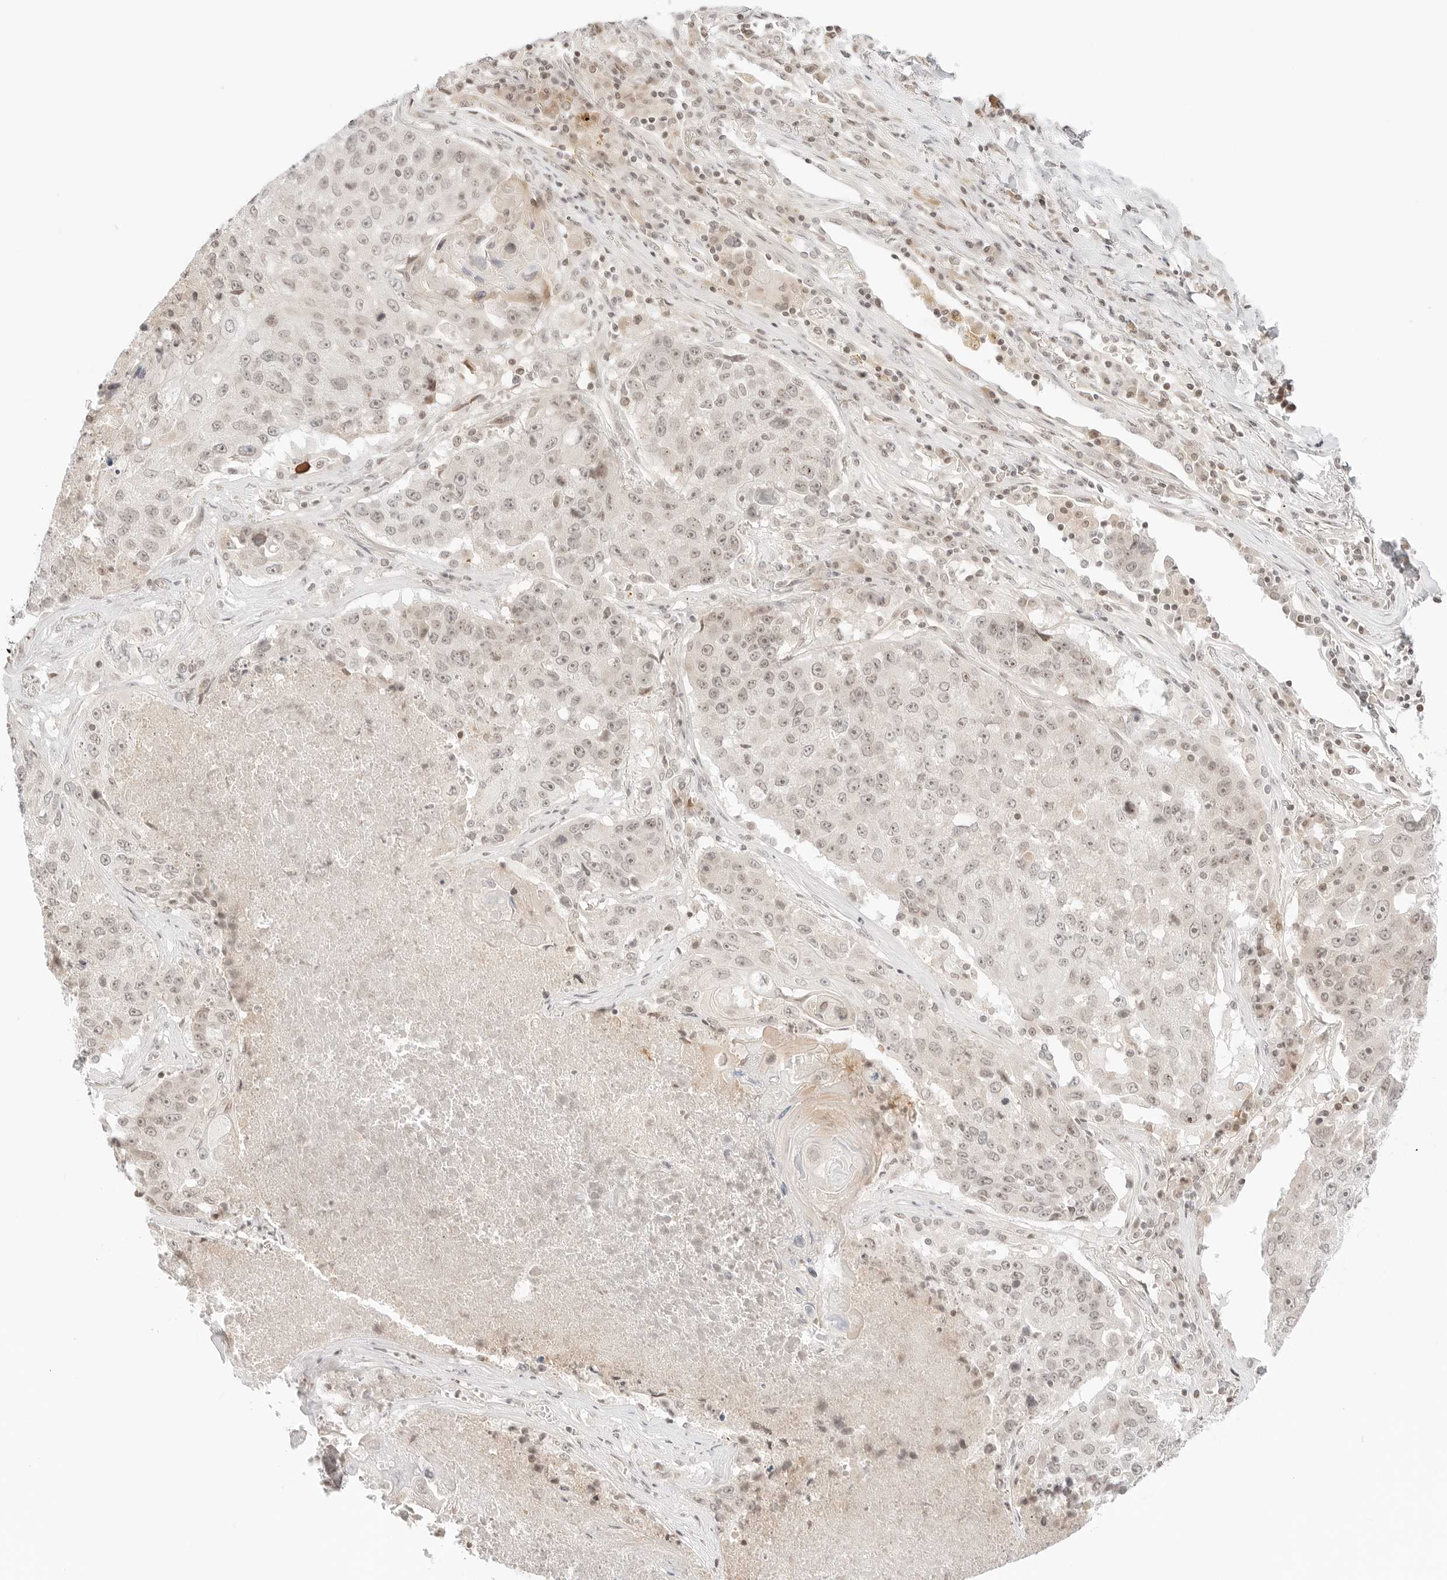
{"staining": {"intensity": "weak", "quantity": "25%-75%", "location": "nuclear"}, "tissue": "lung cancer", "cell_type": "Tumor cells", "image_type": "cancer", "snomed": [{"axis": "morphology", "description": "Squamous cell carcinoma, NOS"}, {"axis": "topography", "description": "Lung"}], "caption": "Squamous cell carcinoma (lung) stained with a protein marker shows weak staining in tumor cells.", "gene": "RPS6KL1", "patient": {"sex": "male", "age": 61}}